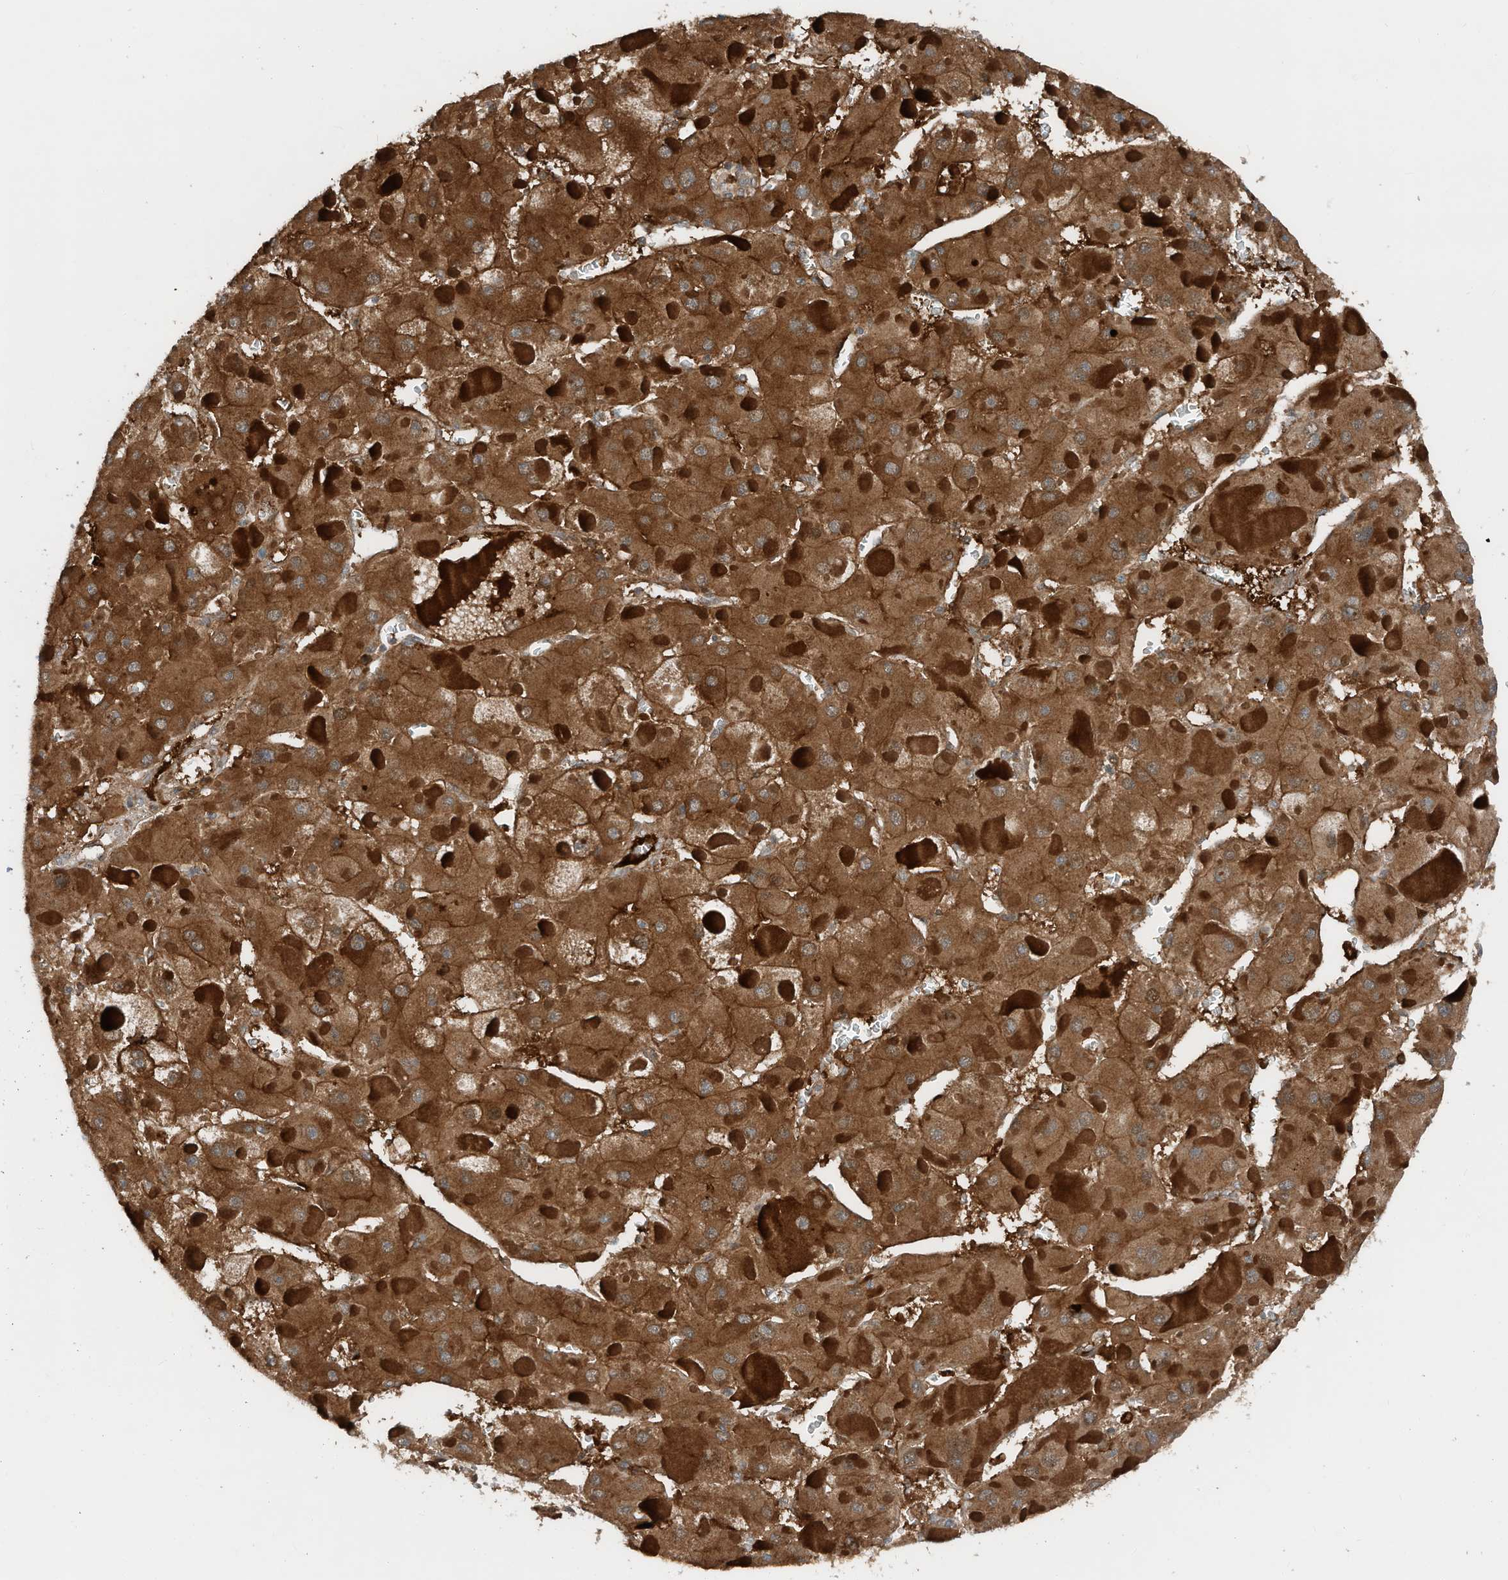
{"staining": {"intensity": "strong", "quantity": ">75%", "location": "cytoplasmic/membranous"}, "tissue": "liver cancer", "cell_type": "Tumor cells", "image_type": "cancer", "snomed": [{"axis": "morphology", "description": "Carcinoma, Hepatocellular, NOS"}, {"axis": "topography", "description": "Liver"}], "caption": "This micrograph shows immunohistochemistry staining of liver cancer, with high strong cytoplasmic/membranous staining in approximately >75% of tumor cells.", "gene": "RMND1", "patient": {"sex": "female", "age": 73}}